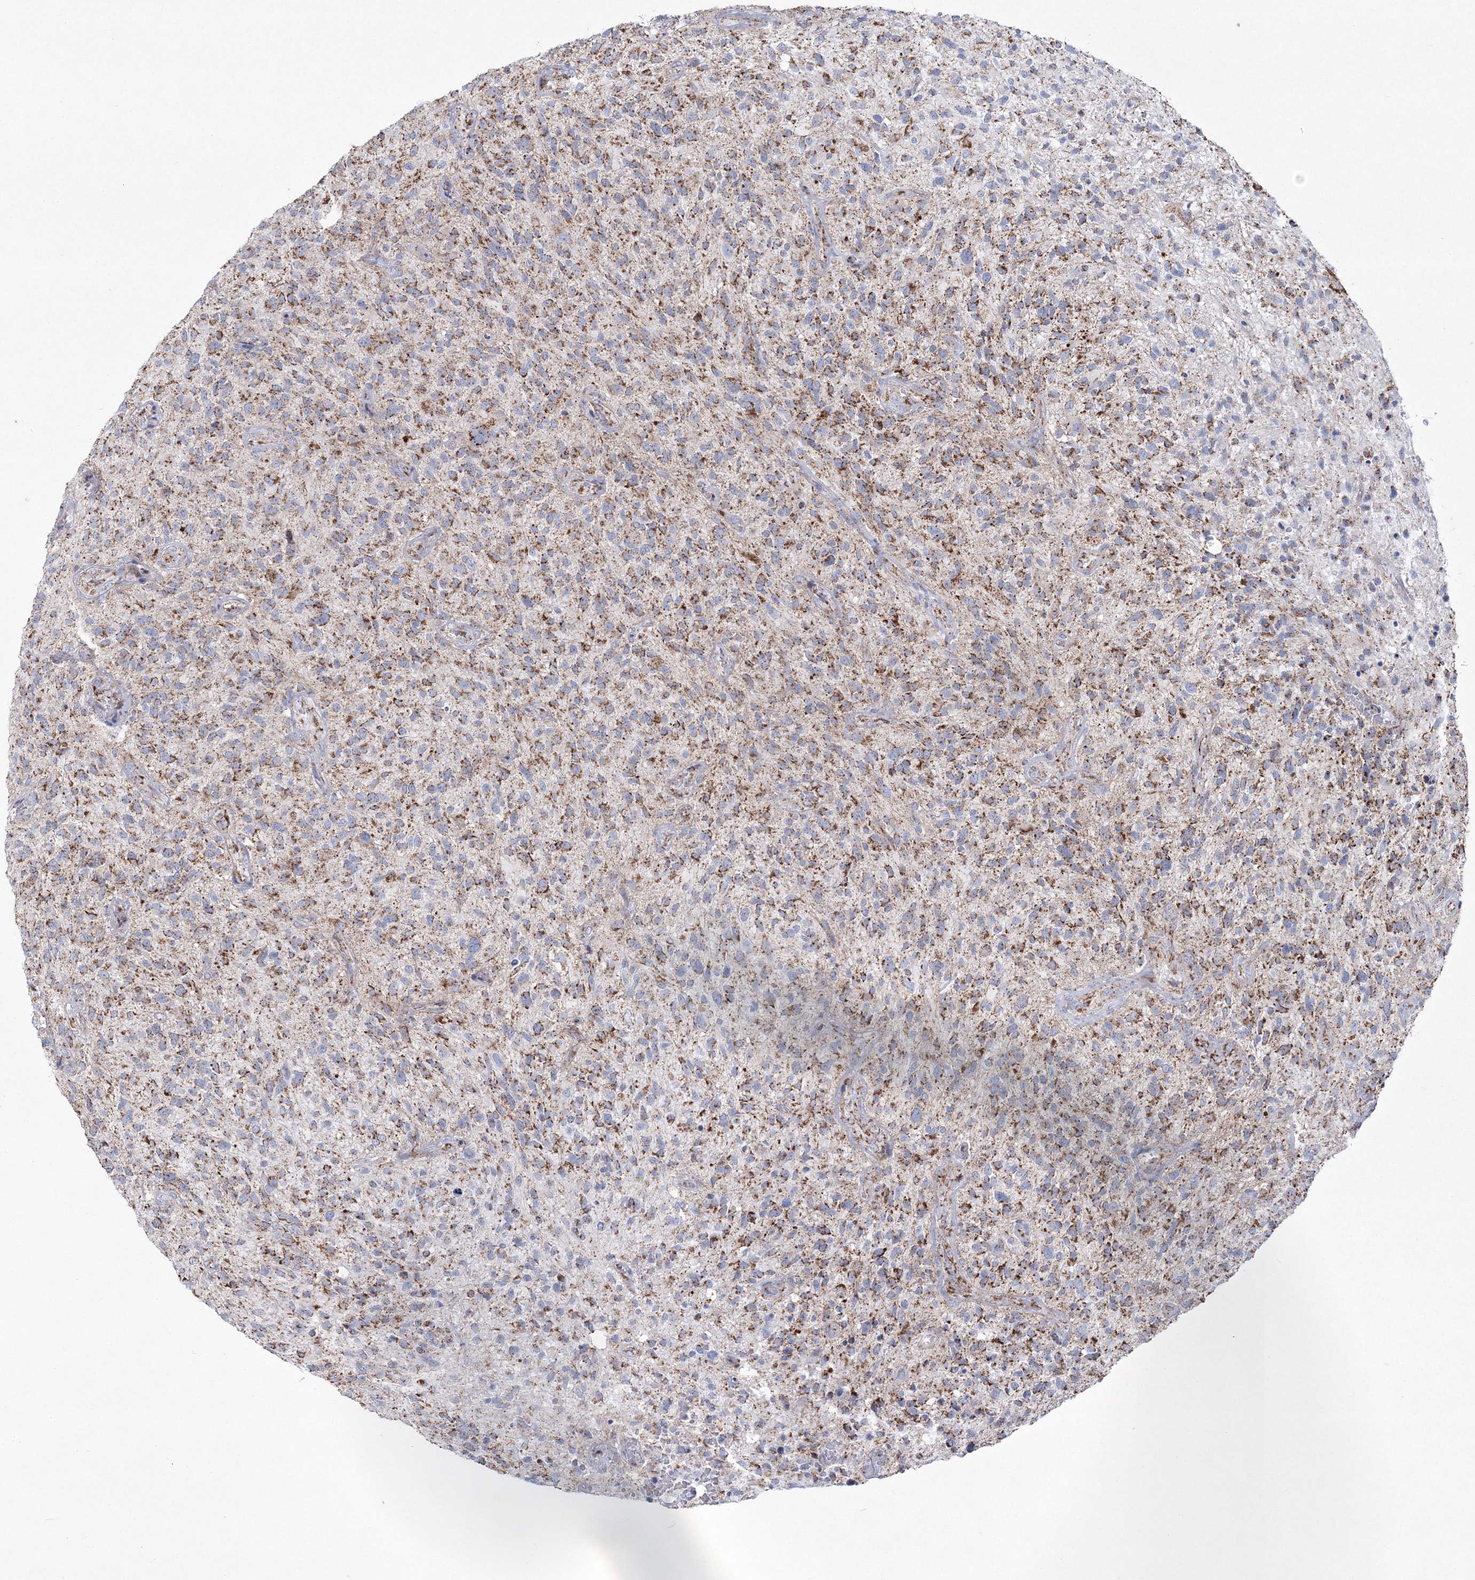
{"staining": {"intensity": "strong", "quantity": "25%-75%", "location": "cytoplasmic/membranous"}, "tissue": "glioma", "cell_type": "Tumor cells", "image_type": "cancer", "snomed": [{"axis": "morphology", "description": "Glioma, malignant, High grade"}, {"axis": "topography", "description": "Brain"}], "caption": "This image demonstrates immunohistochemistry (IHC) staining of high-grade glioma (malignant), with high strong cytoplasmic/membranous staining in about 25%-75% of tumor cells.", "gene": "HIBCH", "patient": {"sex": "male", "age": 47}}